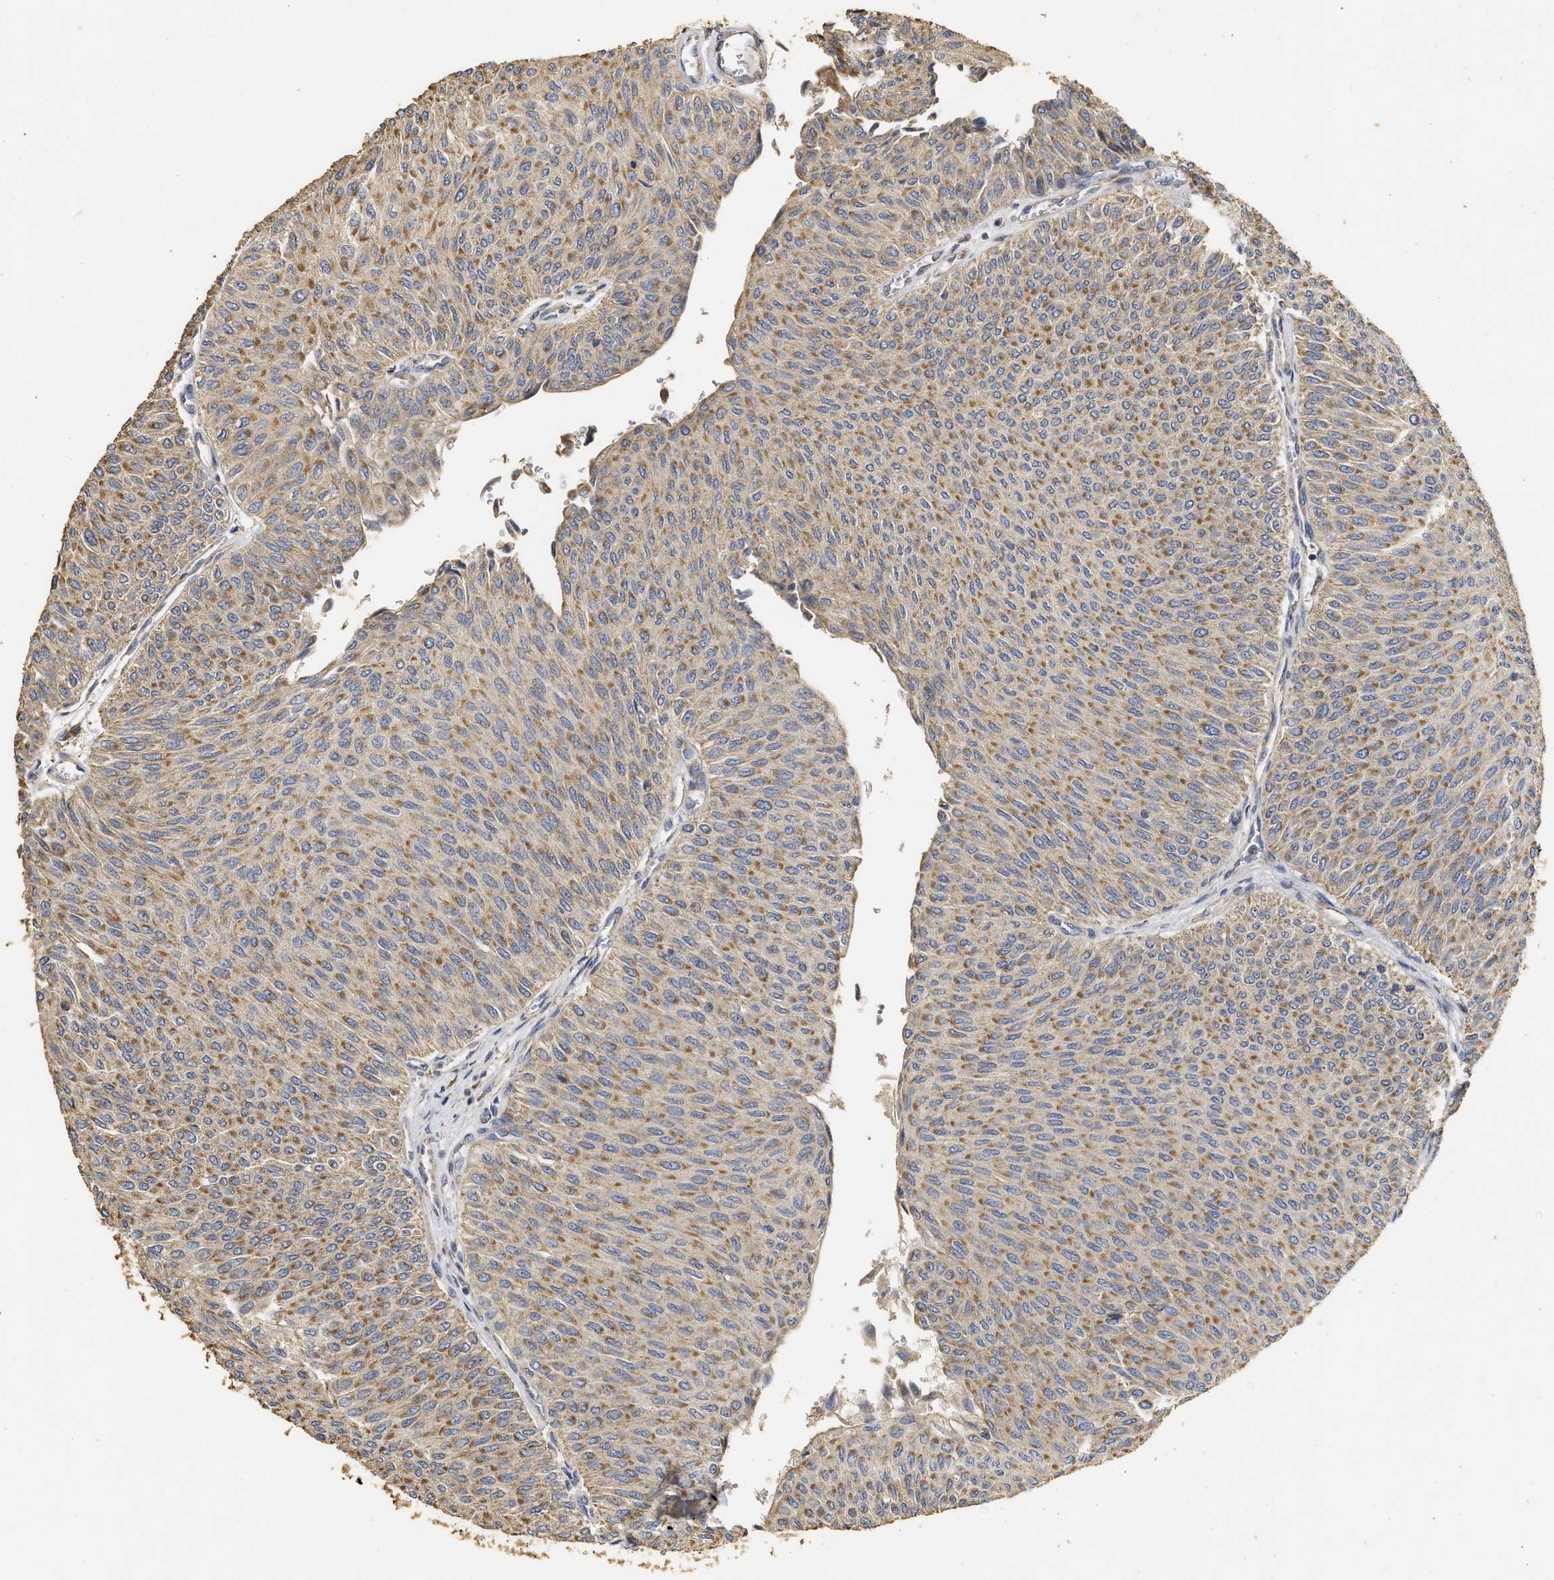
{"staining": {"intensity": "moderate", "quantity": ">75%", "location": "cytoplasmic/membranous"}, "tissue": "urothelial cancer", "cell_type": "Tumor cells", "image_type": "cancer", "snomed": [{"axis": "morphology", "description": "Urothelial carcinoma, Low grade"}, {"axis": "topography", "description": "Urinary bladder"}], "caption": "The histopathology image shows immunohistochemical staining of urothelial cancer. There is moderate cytoplasmic/membranous expression is appreciated in about >75% of tumor cells.", "gene": "NAV1", "patient": {"sex": "male", "age": 78}}